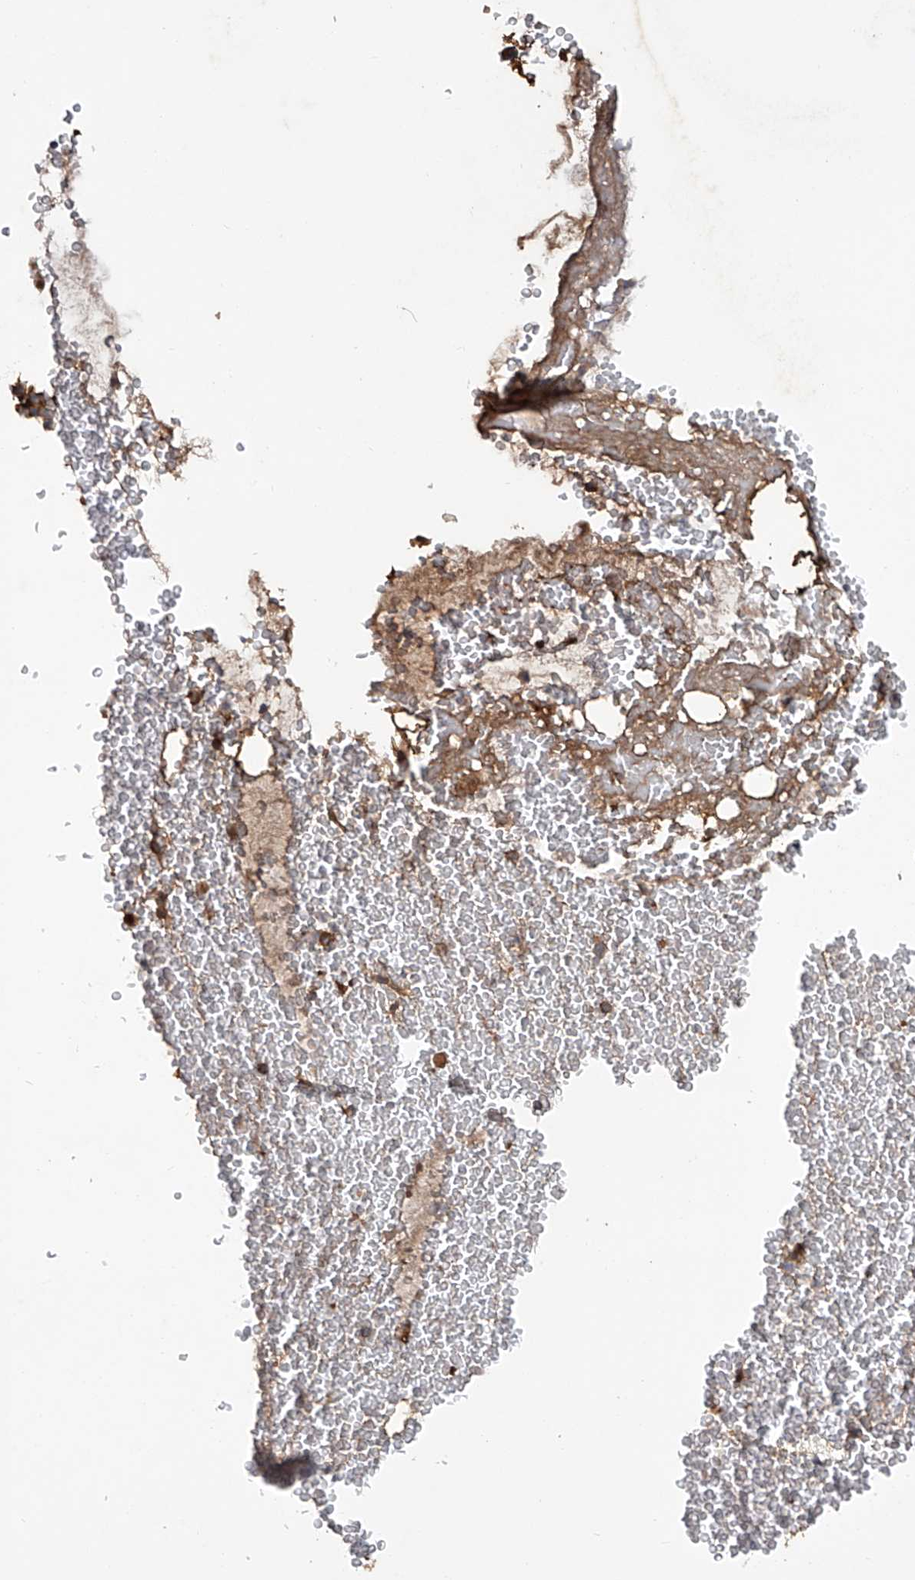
{"staining": {"intensity": "strong", "quantity": ">75%", "location": "cytoplasmic/membranous"}, "tissue": "bronchus", "cell_type": "Respiratory epithelial cells", "image_type": "normal", "snomed": [{"axis": "morphology", "description": "Normal tissue, NOS"}, {"axis": "morphology", "description": "Squamous cell carcinoma, NOS"}, {"axis": "topography", "description": "Lymph node"}, {"axis": "topography", "description": "Bronchus"}, {"axis": "topography", "description": "Lung"}], "caption": "A brown stain highlights strong cytoplasmic/membranous positivity of a protein in respiratory epithelial cells of unremarkable human bronchus. The staining was performed using DAB (3,3'-diaminobenzidine) to visualize the protein expression in brown, while the nuclei were stained in blue with hematoxylin (Magnification: 20x).", "gene": "ASCC3", "patient": {"sex": "male", "age": 66}}